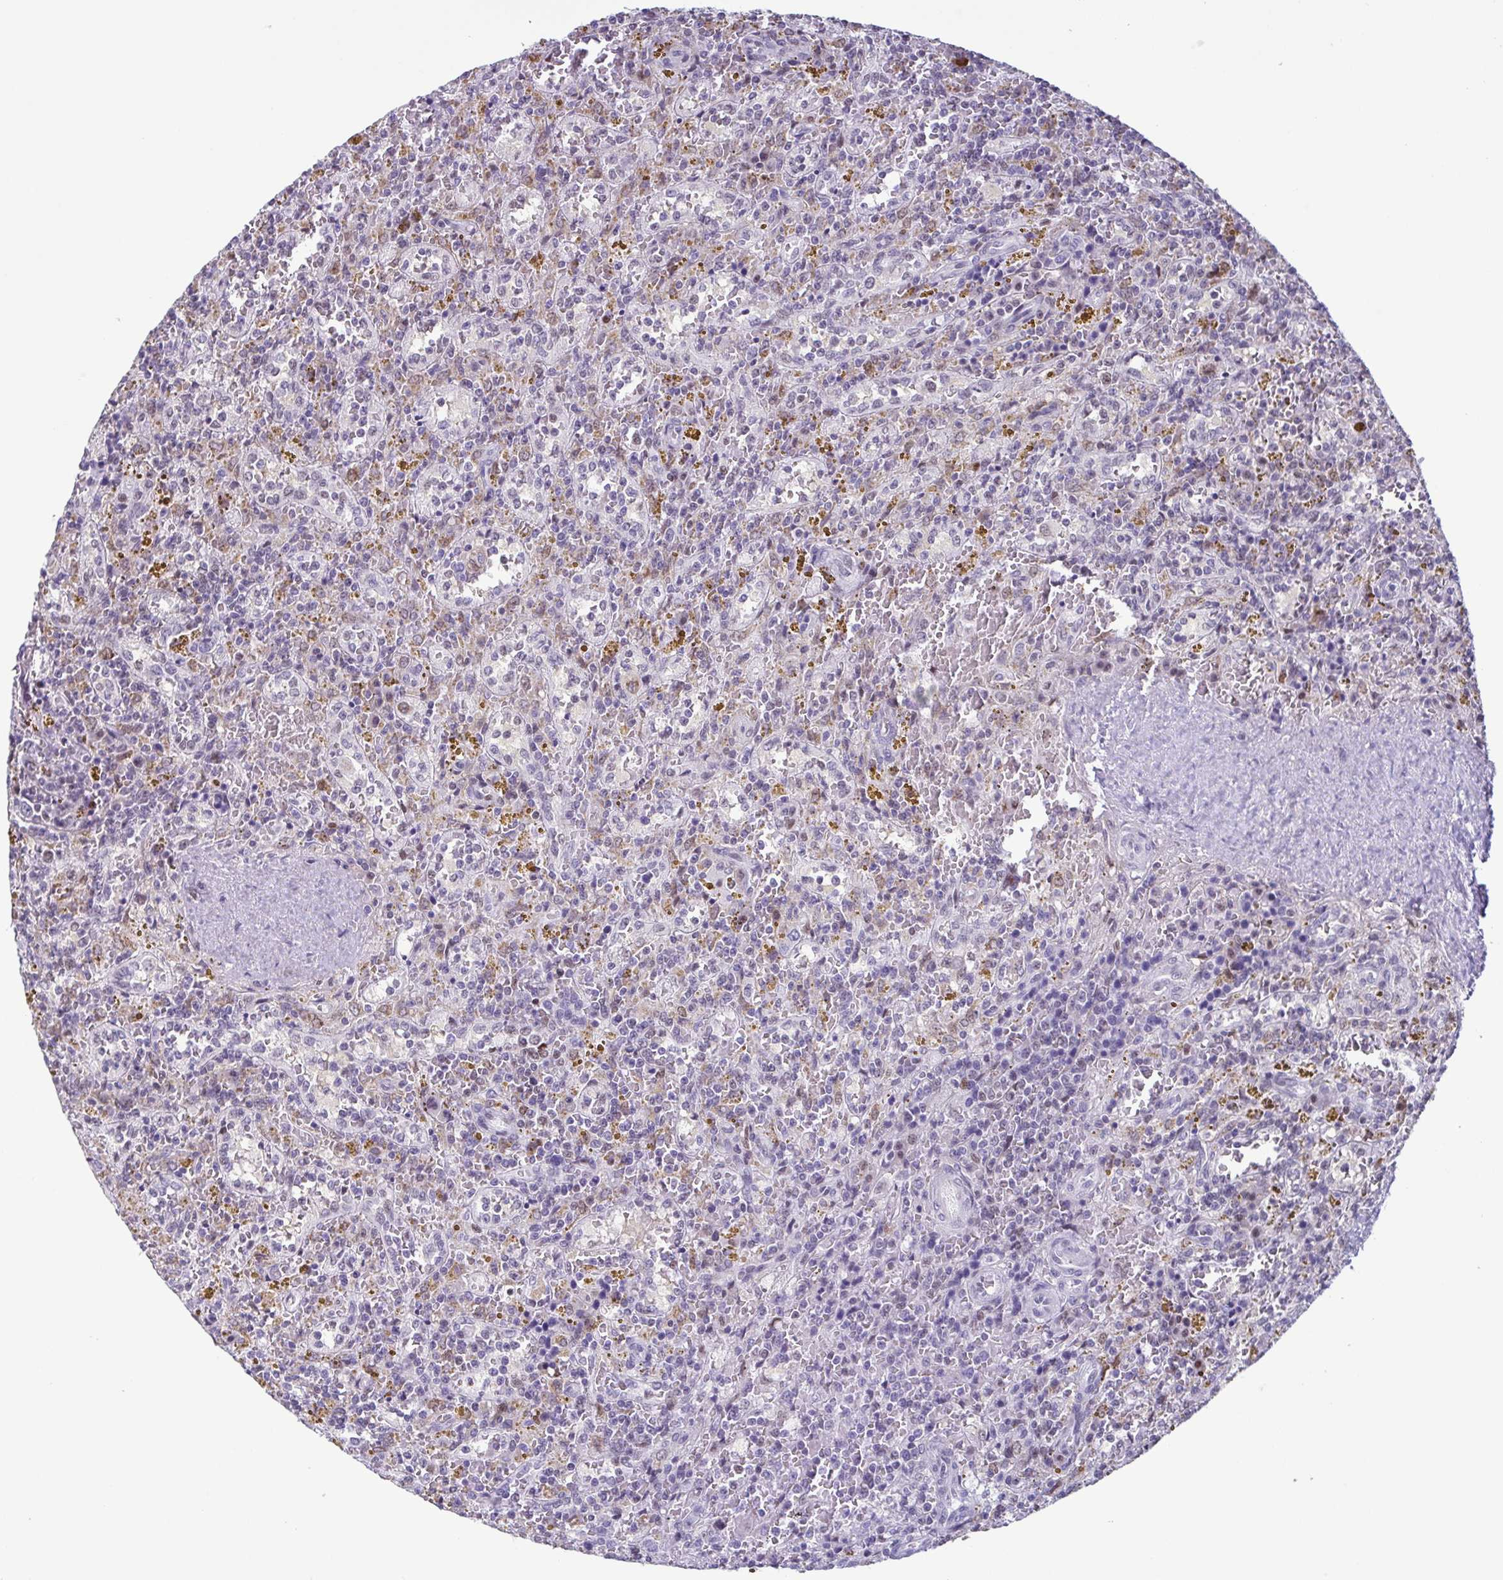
{"staining": {"intensity": "negative", "quantity": "none", "location": "none"}, "tissue": "lymphoma", "cell_type": "Tumor cells", "image_type": "cancer", "snomed": [{"axis": "morphology", "description": "Malignant lymphoma, non-Hodgkin's type, Low grade"}, {"axis": "topography", "description": "Spleen"}], "caption": "IHC photomicrograph of human low-grade malignant lymphoma, non-Hodgkin's type stained for a protein (brown), which exhibits no staining in tumor cells.", "gene": "IRF1", "patient": {"sex": "female", "age": 65}}